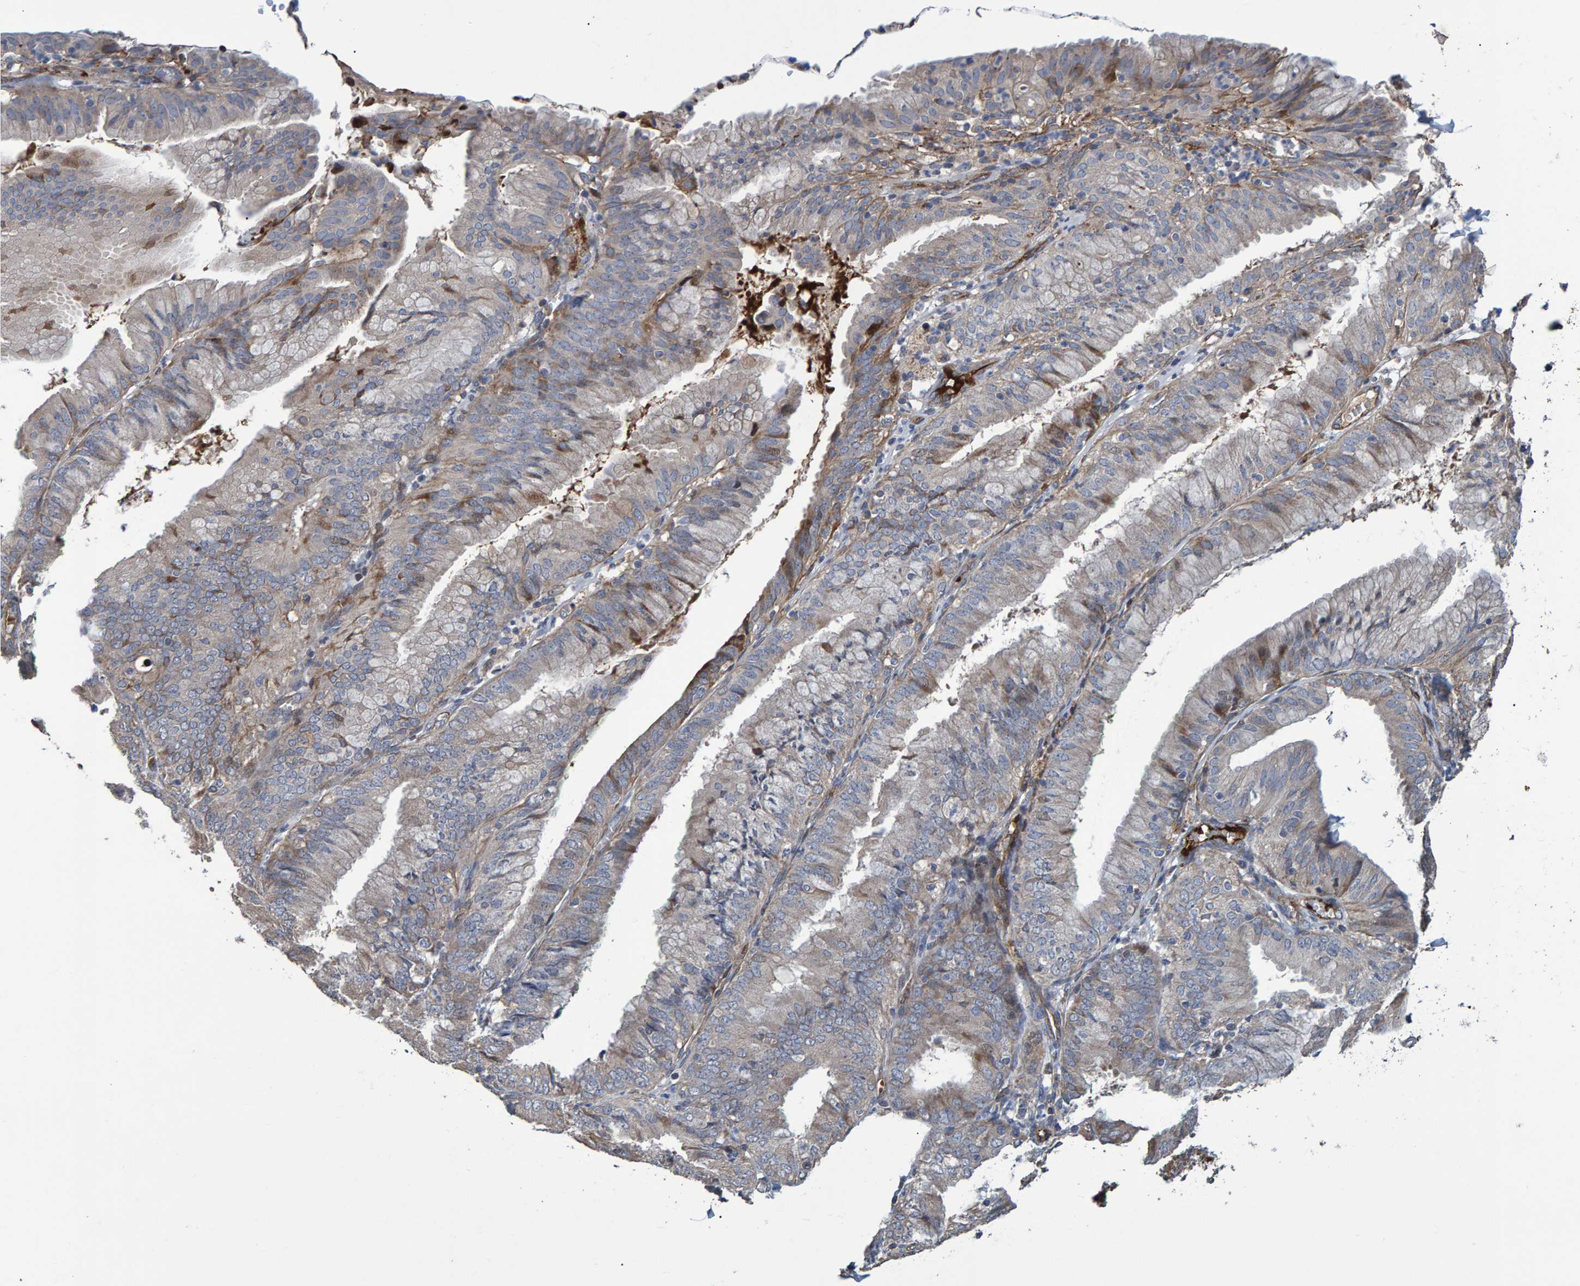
{"staining": {"intensity": "moderate", "quantity": "25%-75%", "location": "cytoplasmic/membranous"}, "tissue": "endometrium", "cell_type": "Cells in endometrial stroma", "image_type": "normal", "snomed": [{"axis": "morphology", "description": "Normal tissue, NOS"}, {"axis": "morphology", "description": "Adenocarcinoma, NOS"}, {"axis": "topography", "description": "Endometrium"}], "caption": "Protein analysis of benign endometrium demonstrates moderate cytoplasmic/membranous staining in about 25%-75% of cells in endometrial stroma. Using DAB (brown) and hematoxylin (blue) stains, captured at high magnification using brightfield microscopy.", "gene": "SLIT2", "patient": {"sex": "female", "age": 57}}